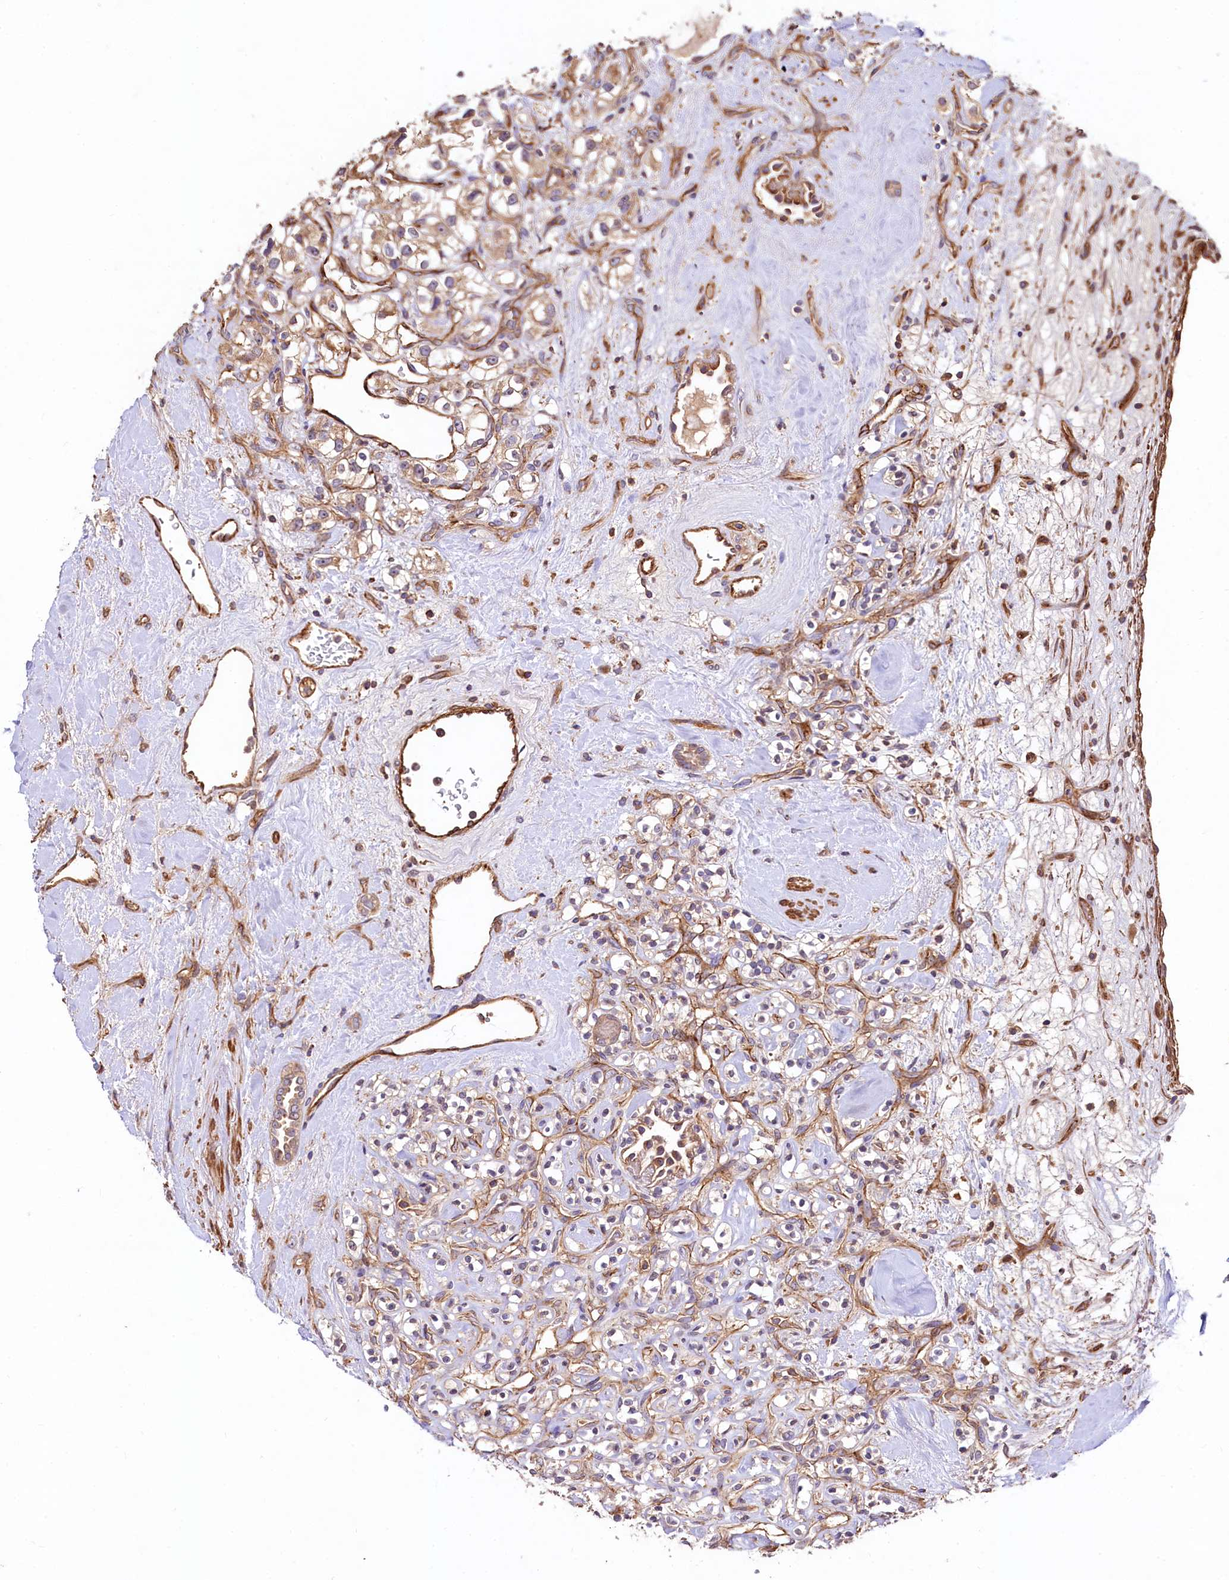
{"staining": {"intensity": "moderate", "quantity": ">75%", "location": "cytoplasmic/membranous"}, "tissue": "renal cancer", "cell_type": "Tumor cells", "image_type": "cancer", "snomed": [{"axis": "morphology", "description": "Adenocarcinoma, NOS"}, {"axis": "topography", "description": "Kidney"}], "caption": "This micrograph exhibits IHC staining of renal cancer, with medium moderate cytoplasmic/membranous staining in approximately >75% of tumor cells.", "gene": "KLHDC4", "patient": {"sex": "male", "age": 77}}